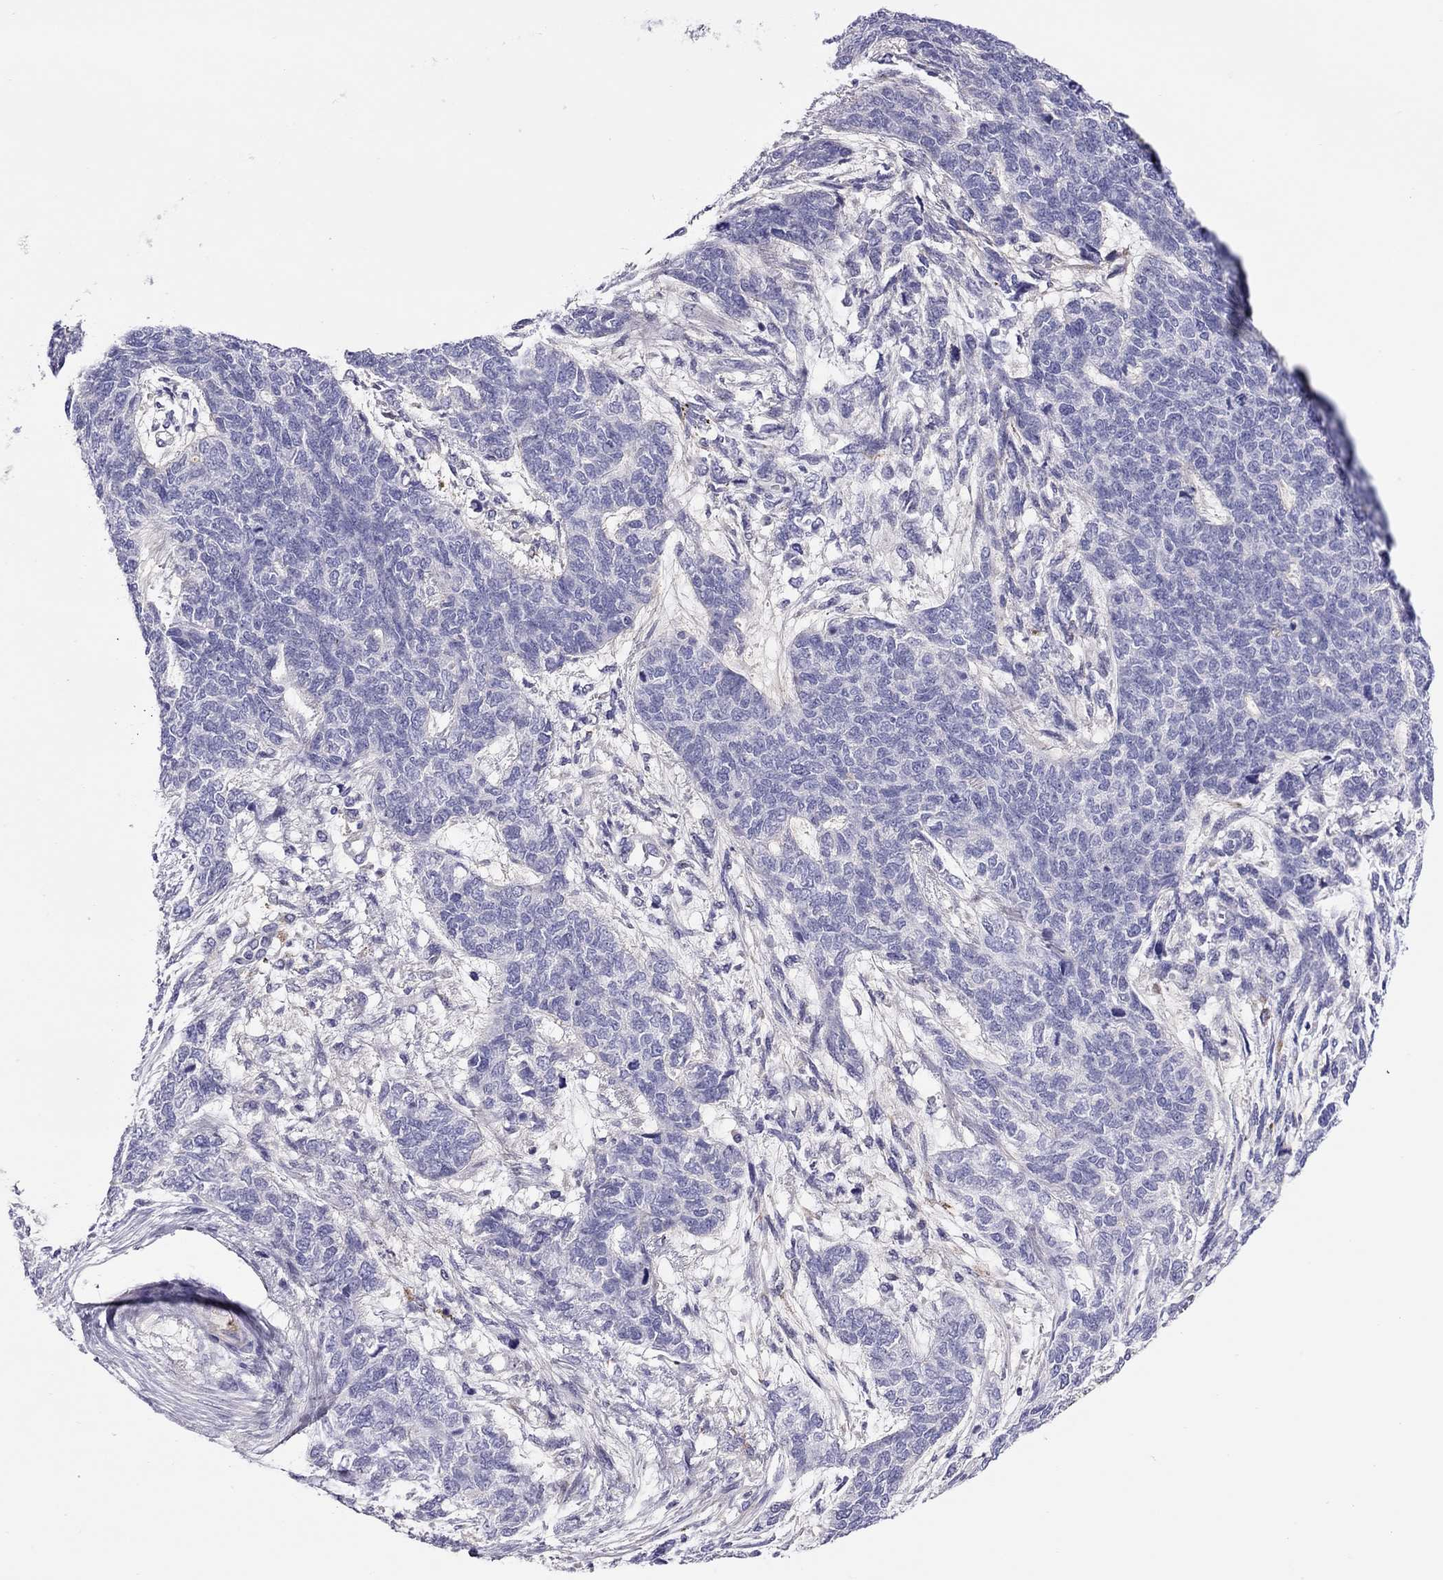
{"staining": {"intensity": "negative", "quantity": "none", "location": "none"}, "tissue": "cervical cancer", "cell_type": "Tumor cells", "image_type": "cancer", "snomed": [{"axis": "morphology", "description": "Squamous cell carcinoma, NOS"}, {"axis": "topography", "description": "Cervix"}], "caption": "IHC of human squamous cell carcinoma (cervical) shows no positivity in tumor cells.", "gene": "ALOX15B", "patient": {"sex": "female", "age": 63}}